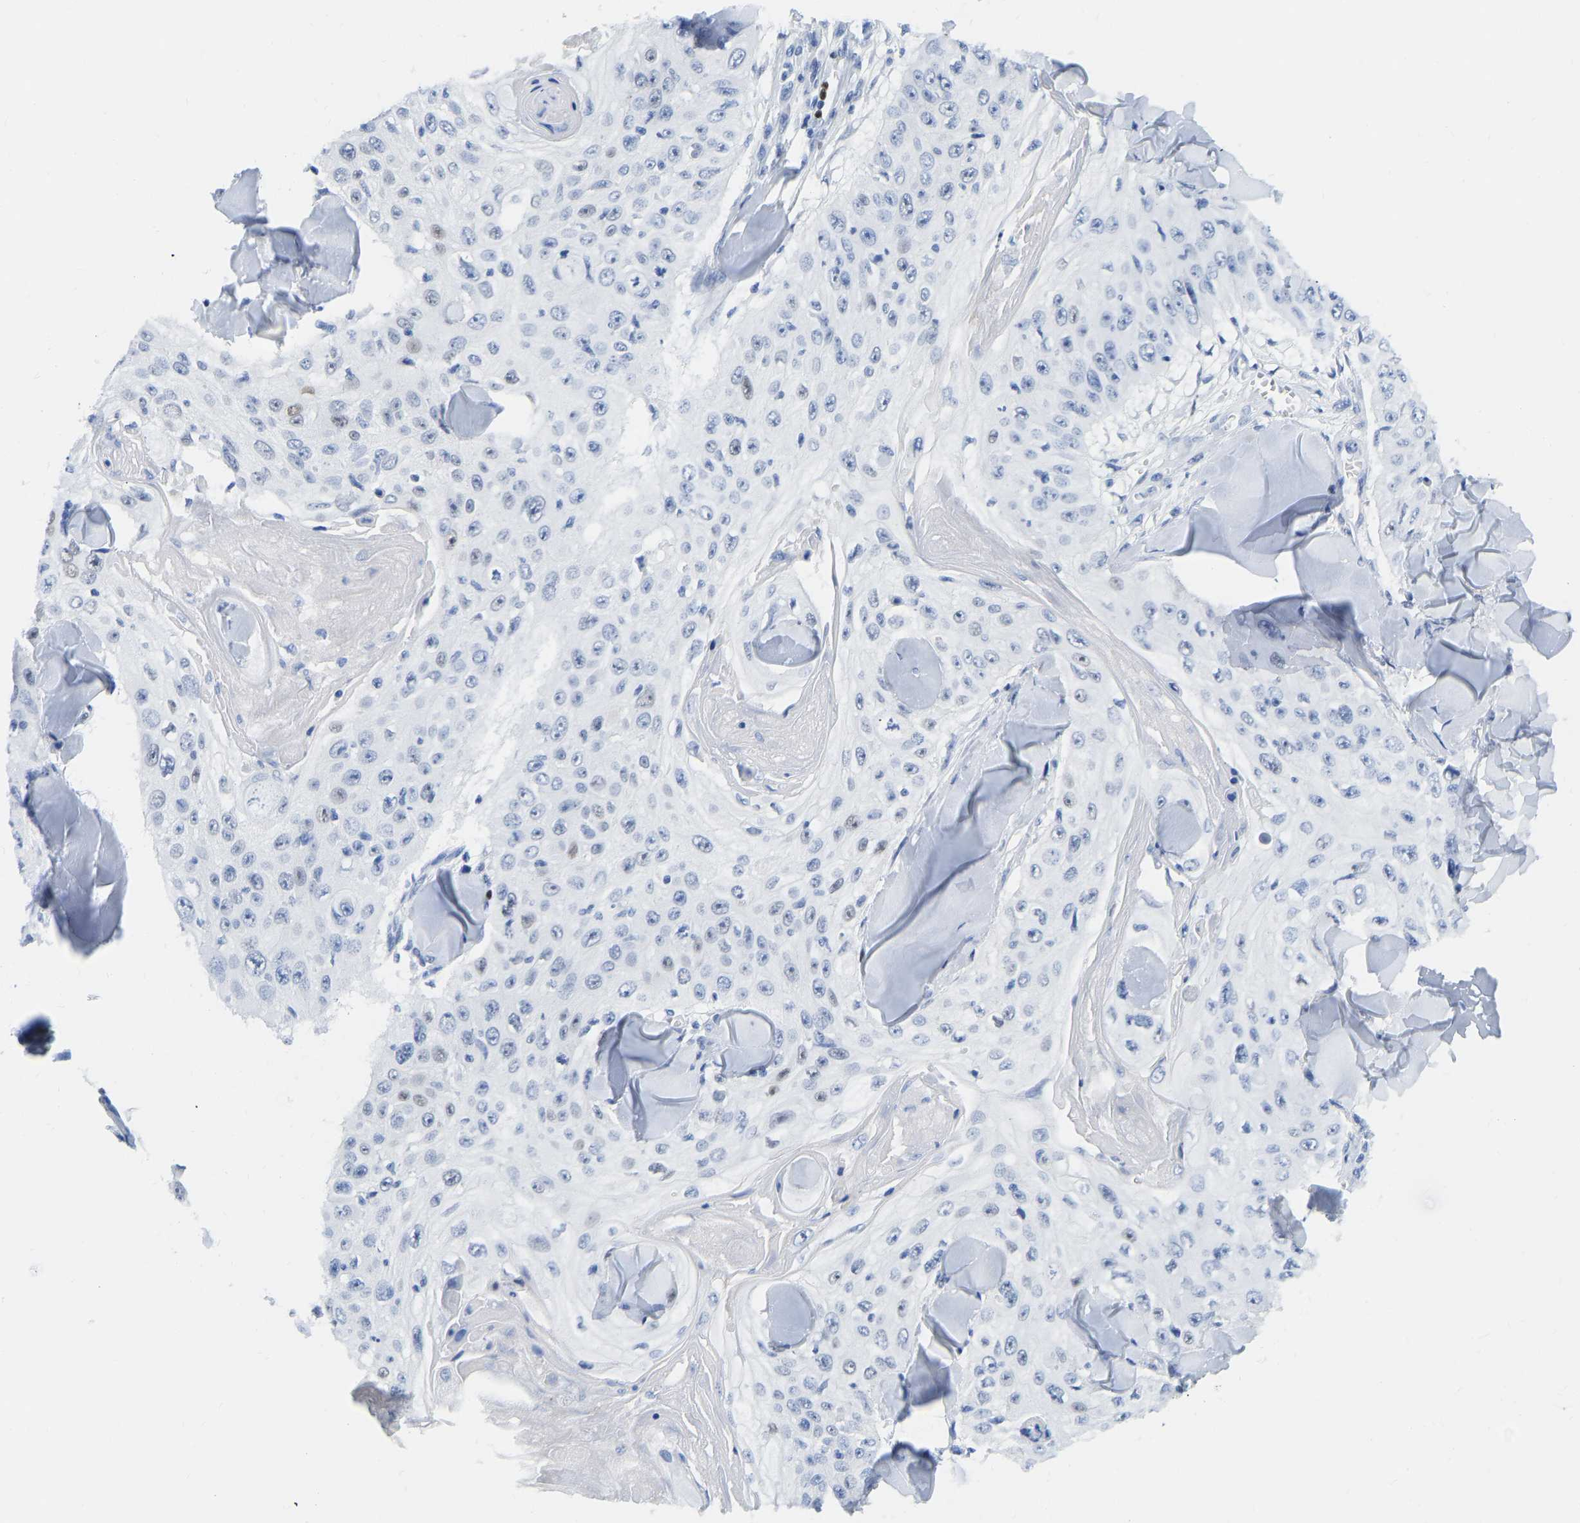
{"staining": {"intensity": "negative", "quantity": "none", "location": "none"}, "tissue": "skin cancer", "cell_type": "Tumor cells", "image_type": "cancer", "snomed": [{"axis": "morphology", "description": "Squamous cell carcinoma, NOS"}, {"axis": "topography", "description": "Skin"}], "caption": "IHC micrograph of skin squamous cell carcinoma stained for a protein (brown), which reveals no positivity in tumor cells. (DAB IHC, high magnification).", "gene": "TCF7", "patient": {"sex": "male", "age": 86}}